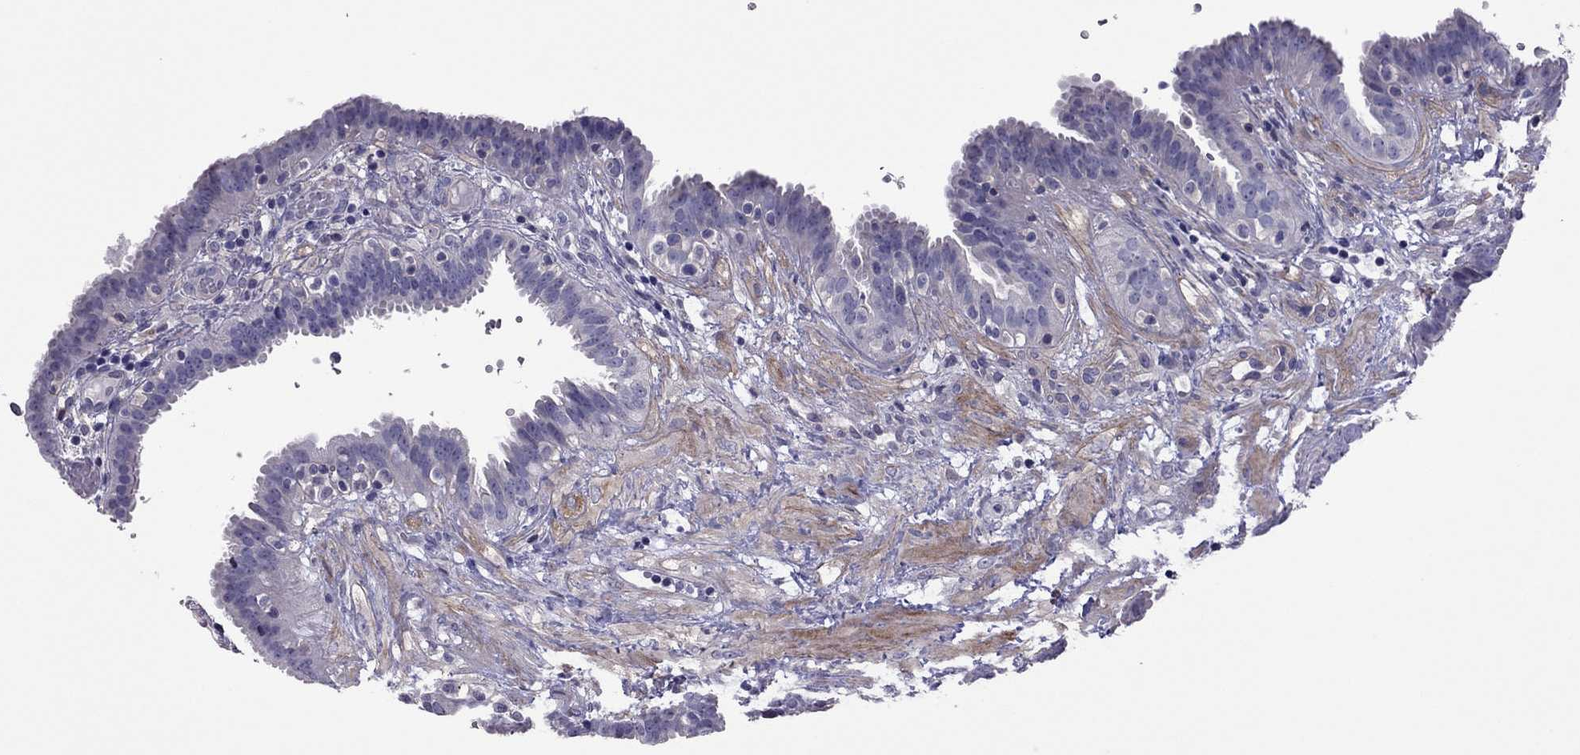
{"staining": {"intensity": "negative", "quantity": "none", "location": "none"}, "tissue": "fallopian tube", "cell_type": "Glandular cells", "image_type": "normal", "snomed": [{"axis": "morphology", "description": "Normal tissue, NOS"}, {"axis": "topography", "description": "Fallopian tube"}], "caption": "DAB (3,3'-diaminobenzidine) immunohistochemical staining of normal fallopian tube displays no significant staining in glandular cells. (DAB IHC, high magnification).", "gene": "SLC16A8", "patient": {"sex": "female", "age": 37}}